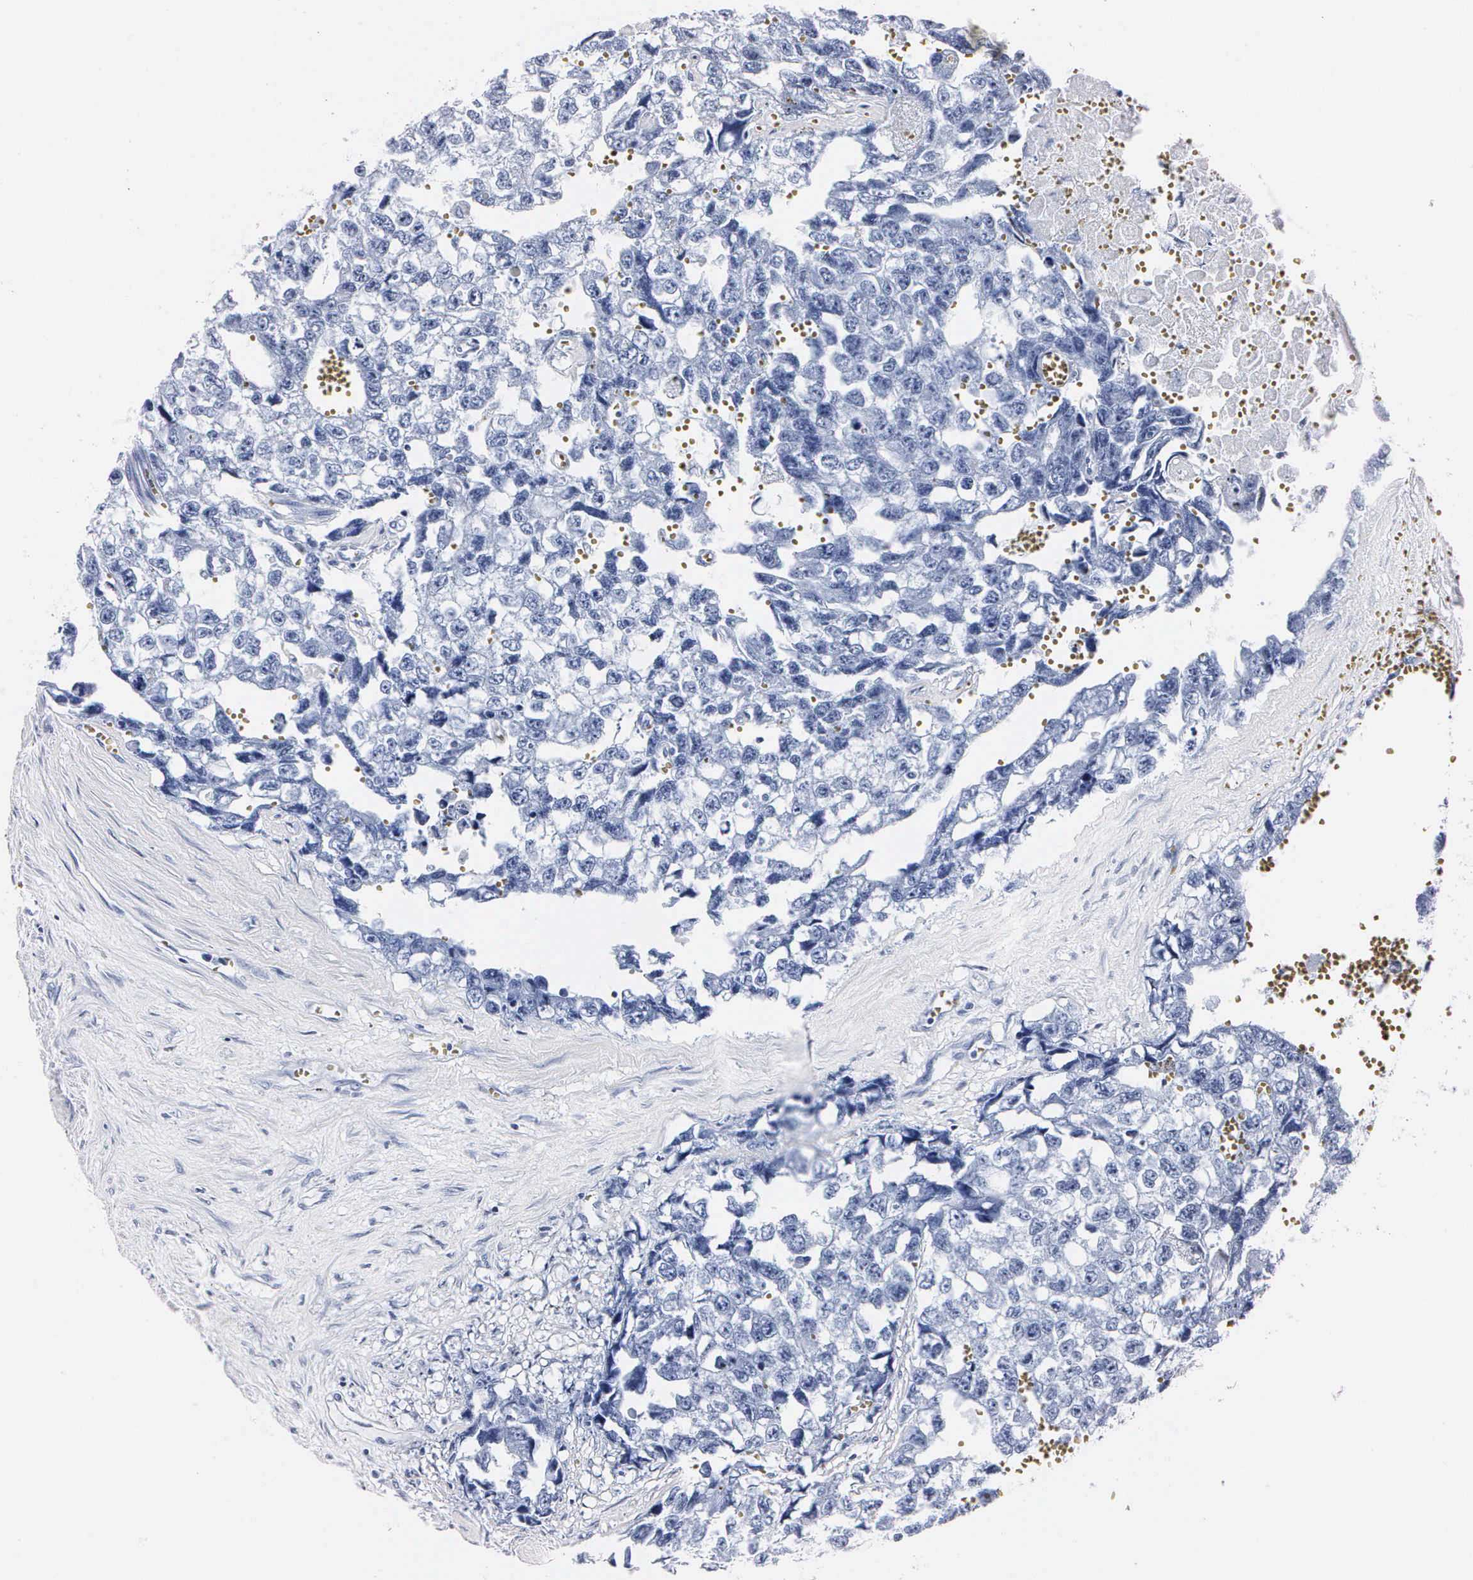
{"staining": {"intensity": "negative", "quantity": "none", "location": "none"}, "tissue": "testis cancer", "cell_type": "Tumor cells", "image_type": "cancer", "snomed": [{"axis": "morphology", "description": "Carcinoma, Embryonal, NOS"}, {"axis": "topography", "description": "Testis"}], "caption": "Testis cancer (embryonal carcinoma) was stained to show a protein in brown. There is no significant positivity in tumor cells.", "gene": "MB", "patient": {"sex": "male", "age": 31}}